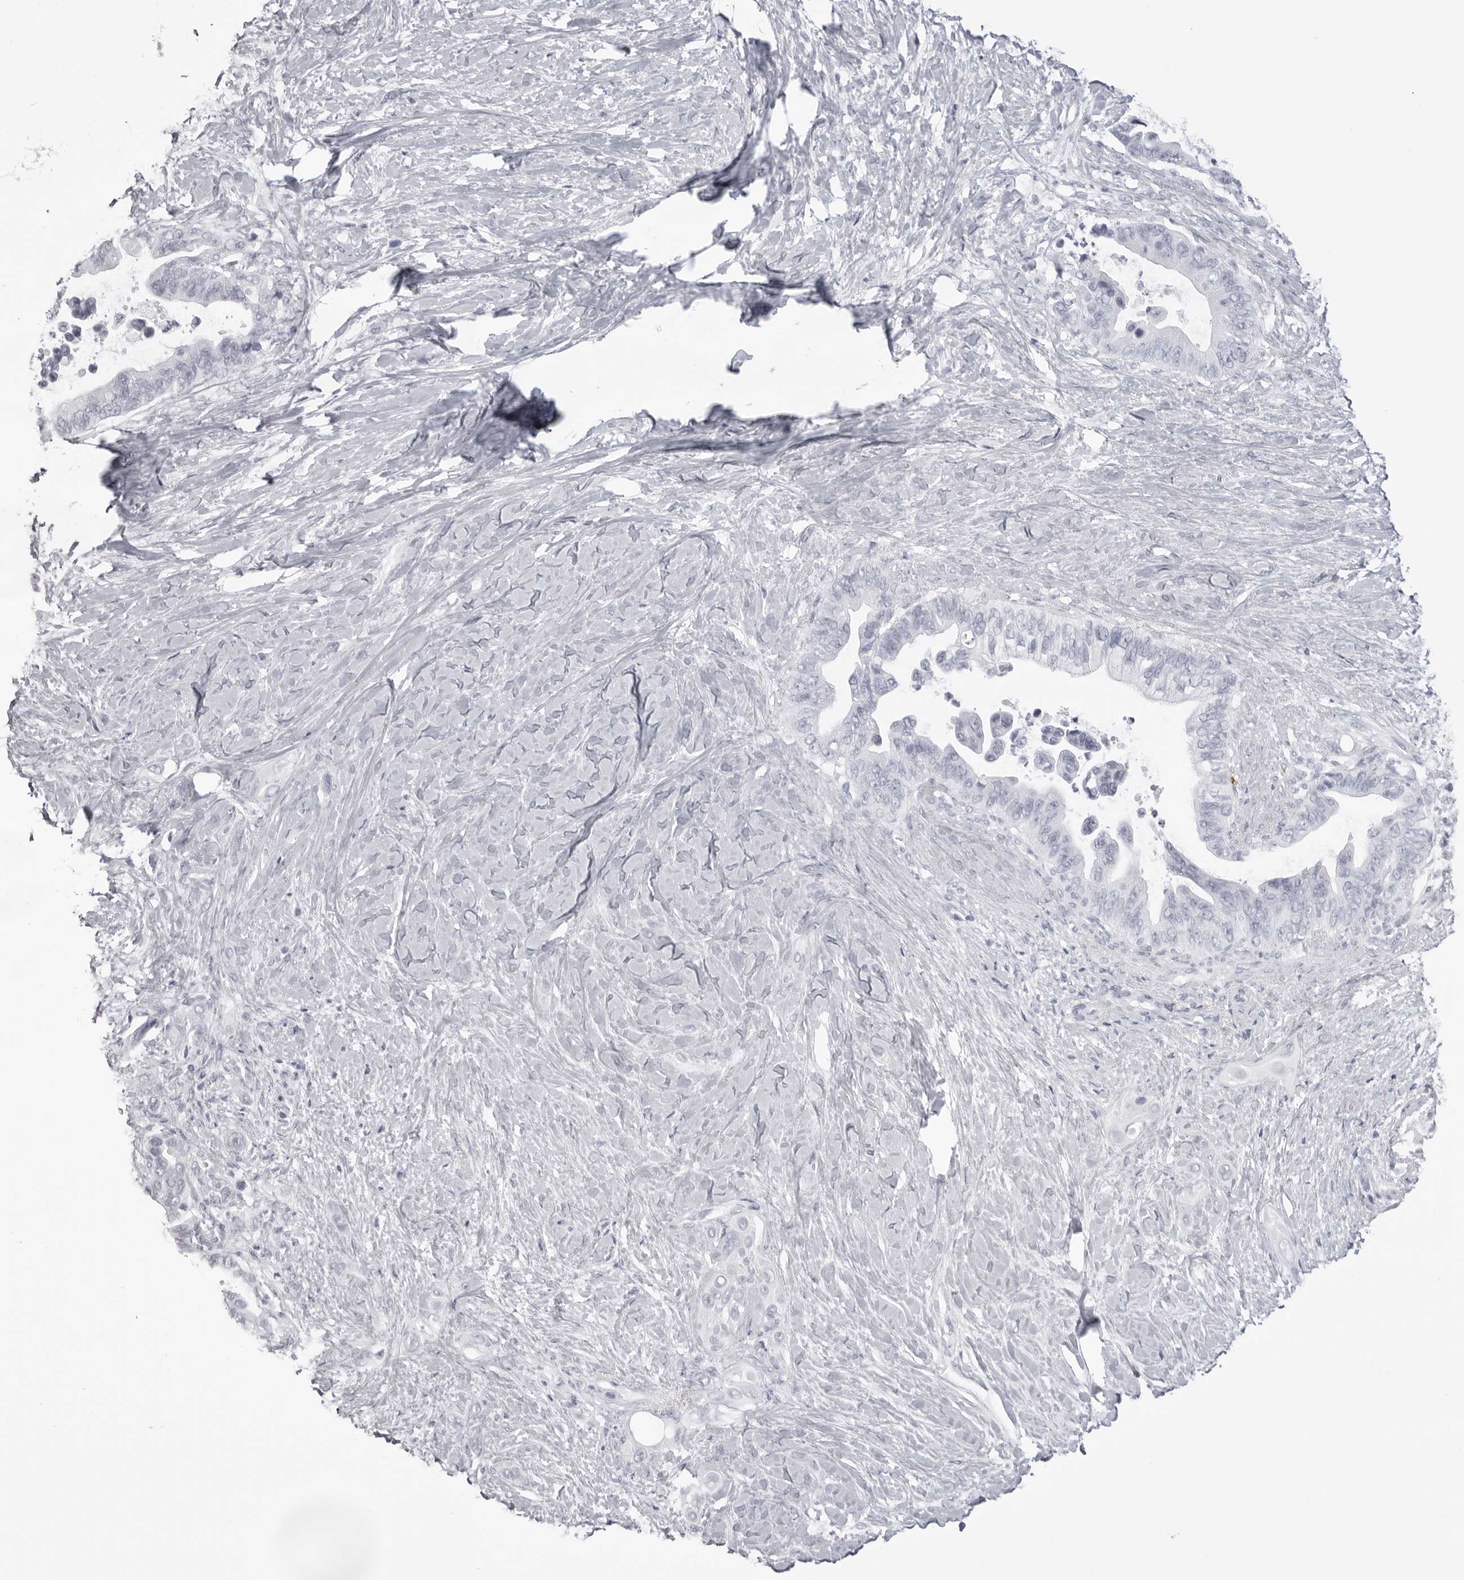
{"staining": {"intensity": "negative", "quantity": "none", "location": "none"}, "tissue": "pancreatic cancer", "cell_type": "Tumor cells", "image_type": "cancer", "snomed": [{"axis": "morphology", "description": "Adenocarcinoma, NOS"}, {"axis": "topography", "description": "Pancreas"}], "caption": "The immunohistochemistry (IHC) photomicrograph has no significant expression in tumor cells of pancreatic cancer (adenocarcinoma) tissue.", "gene": "CST1", "patient": {"sex": "female", "age": 72}}